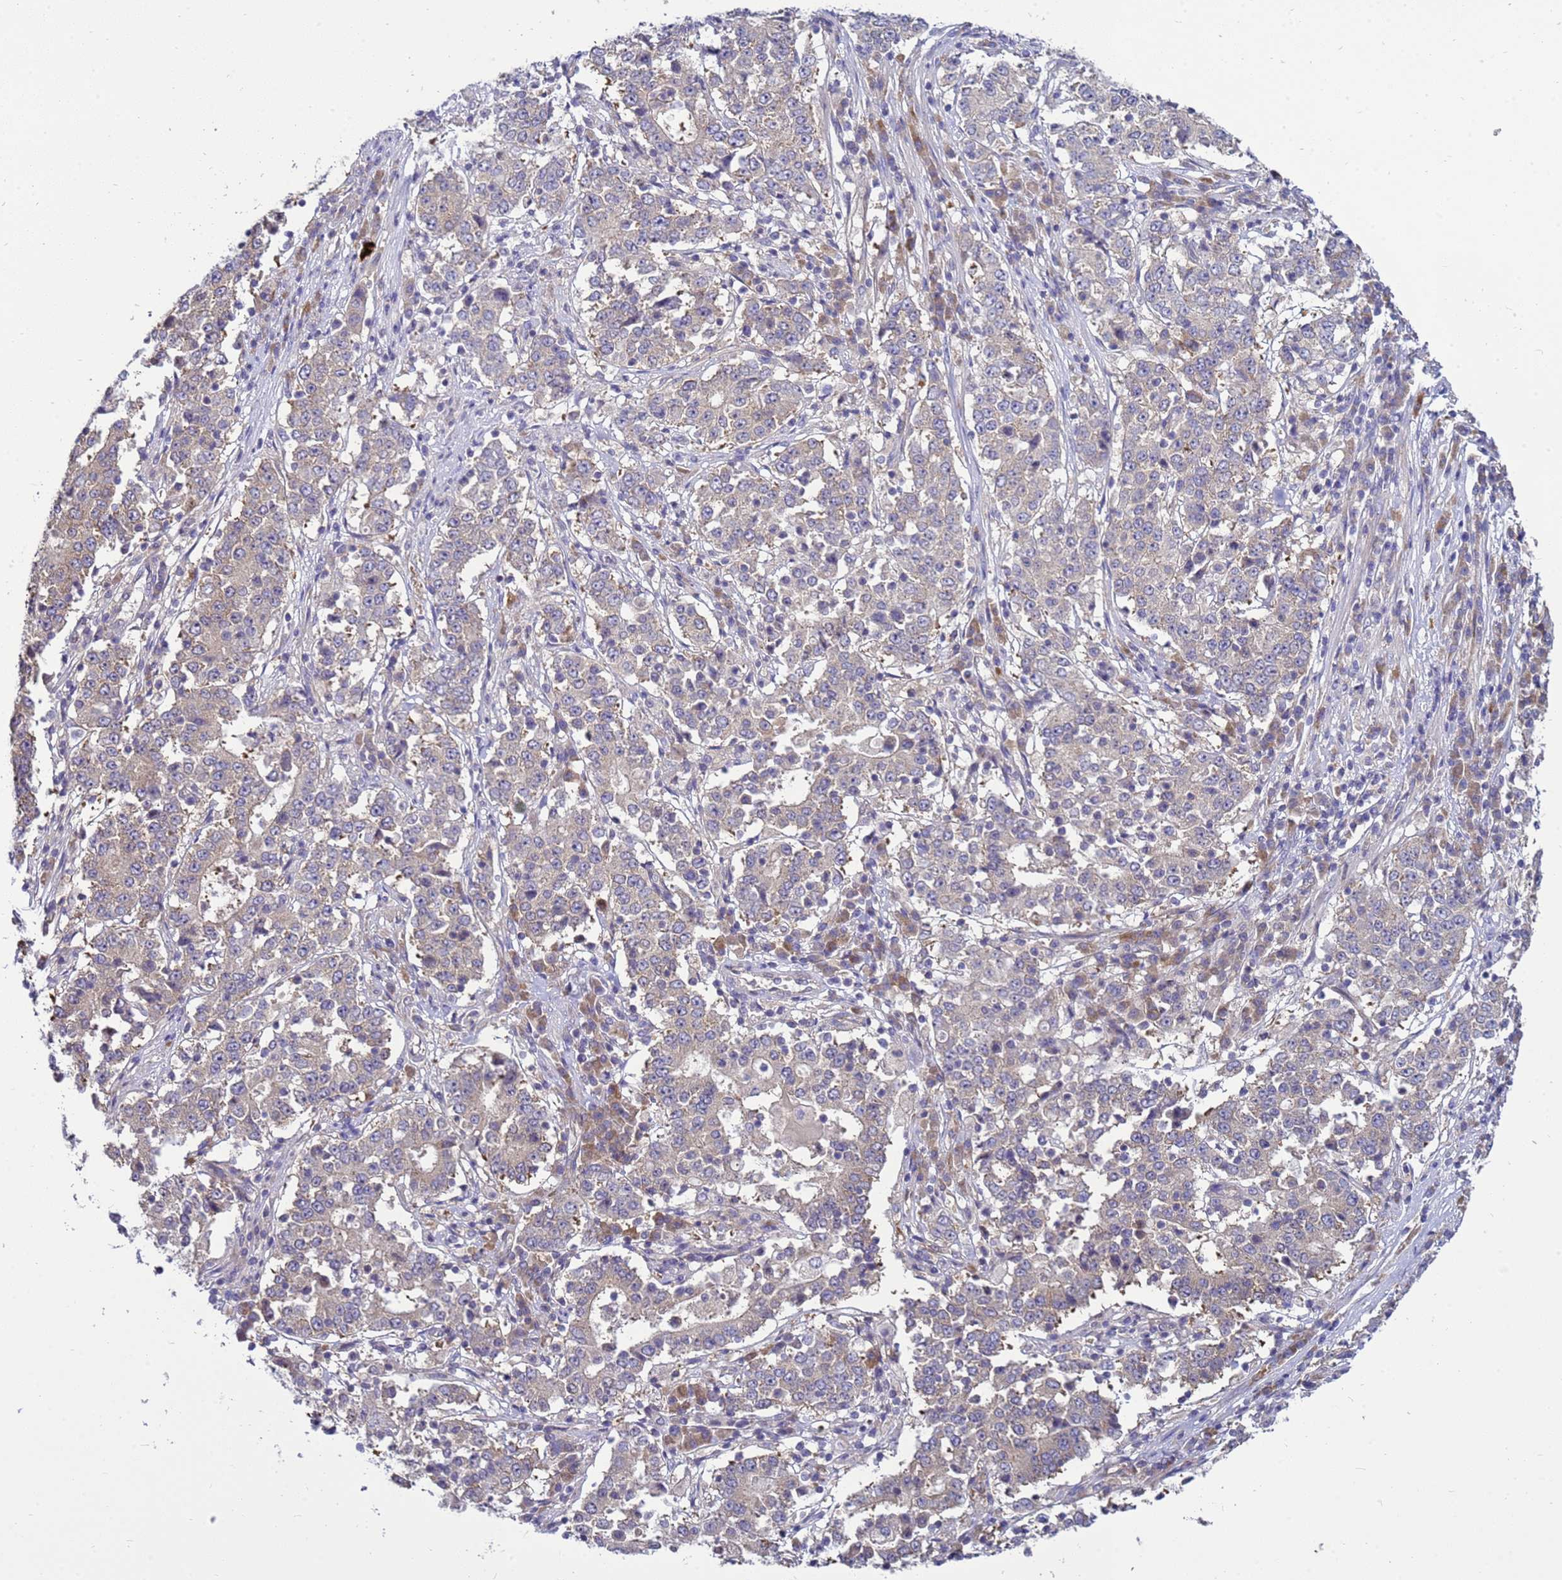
{"staining": {"intensity": "weak", "quantity": "25%-75%", "location": "cytoplasmic/membranous"}, "tissue": "stomach cancer", "cell_type": "Tumor cells", "image_type": "cancer", "snomed": [{"axis": "morphology", "description": "Adenocarcinoma, NOS"}, {"axis": "topography", "description": "Stomach"}], "caption": "Tumor cells reveal weak cytoplasmic/membranous positivity in approximately 25%-75% of cells in stomach adenocarcinoma.", "gene": "MON1B", "patient": {"sex": "male", "age": 59}}